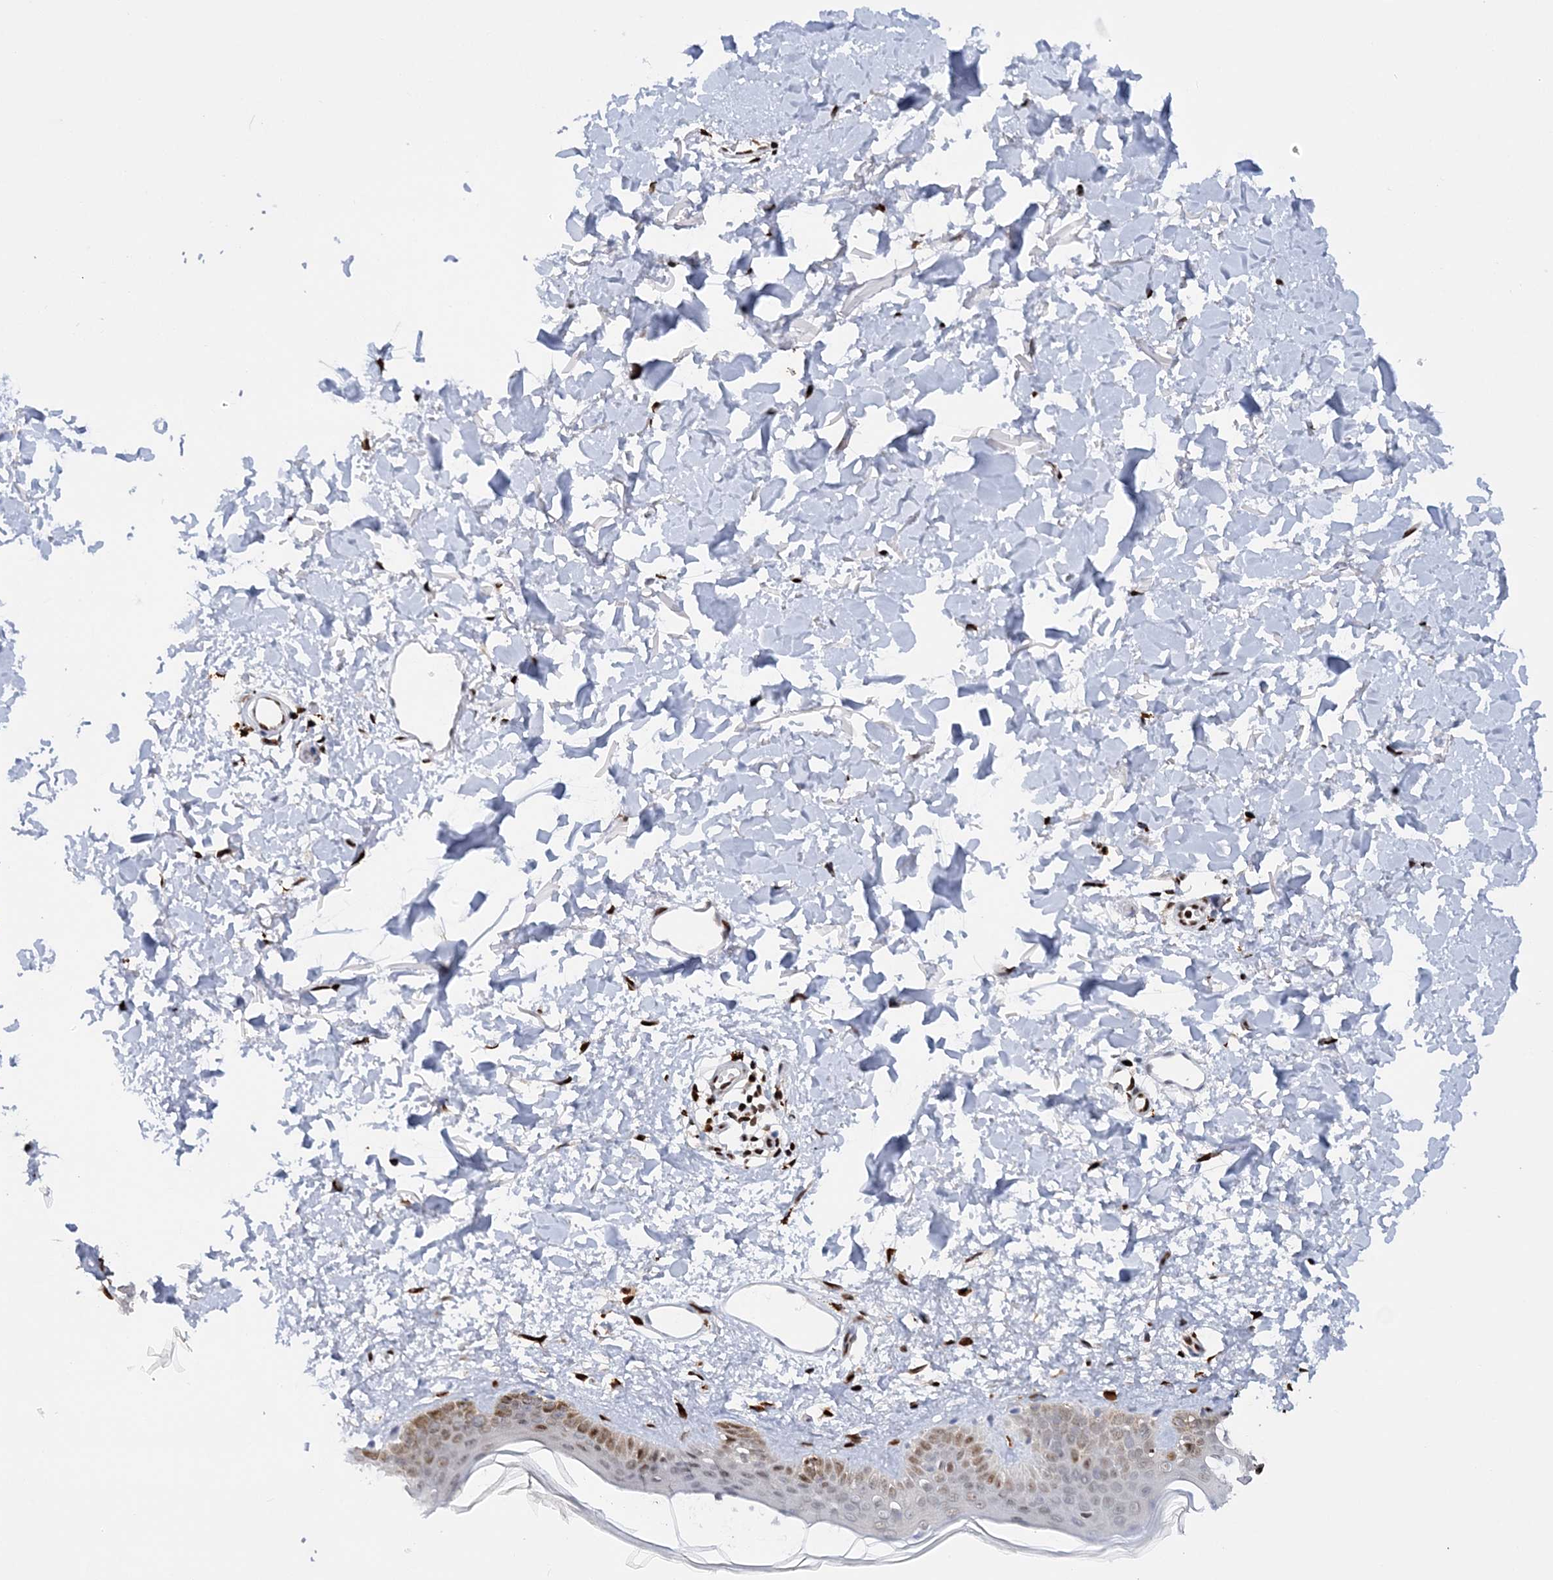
{"staining": {"intensity": "strong", "quantity": ">75%", "location": "nuclear"}, "tissue": "skin", "cell_type": "Fibroblasts", "image_type": "normal", "snomed": [{"axis": "morphology", "description": "Normal tissue, NOS"}, {"axis": "topography", "description": "Skin"}], "caption": "DAB (3,3'-diaminobenzidine) immunohistochemical staining of benign human skin demonstrates strong nuclear protein expression in about >75% of fibroblasts.", "gene": "NIT2", "patient": {"sex": "female", "age": 58}}